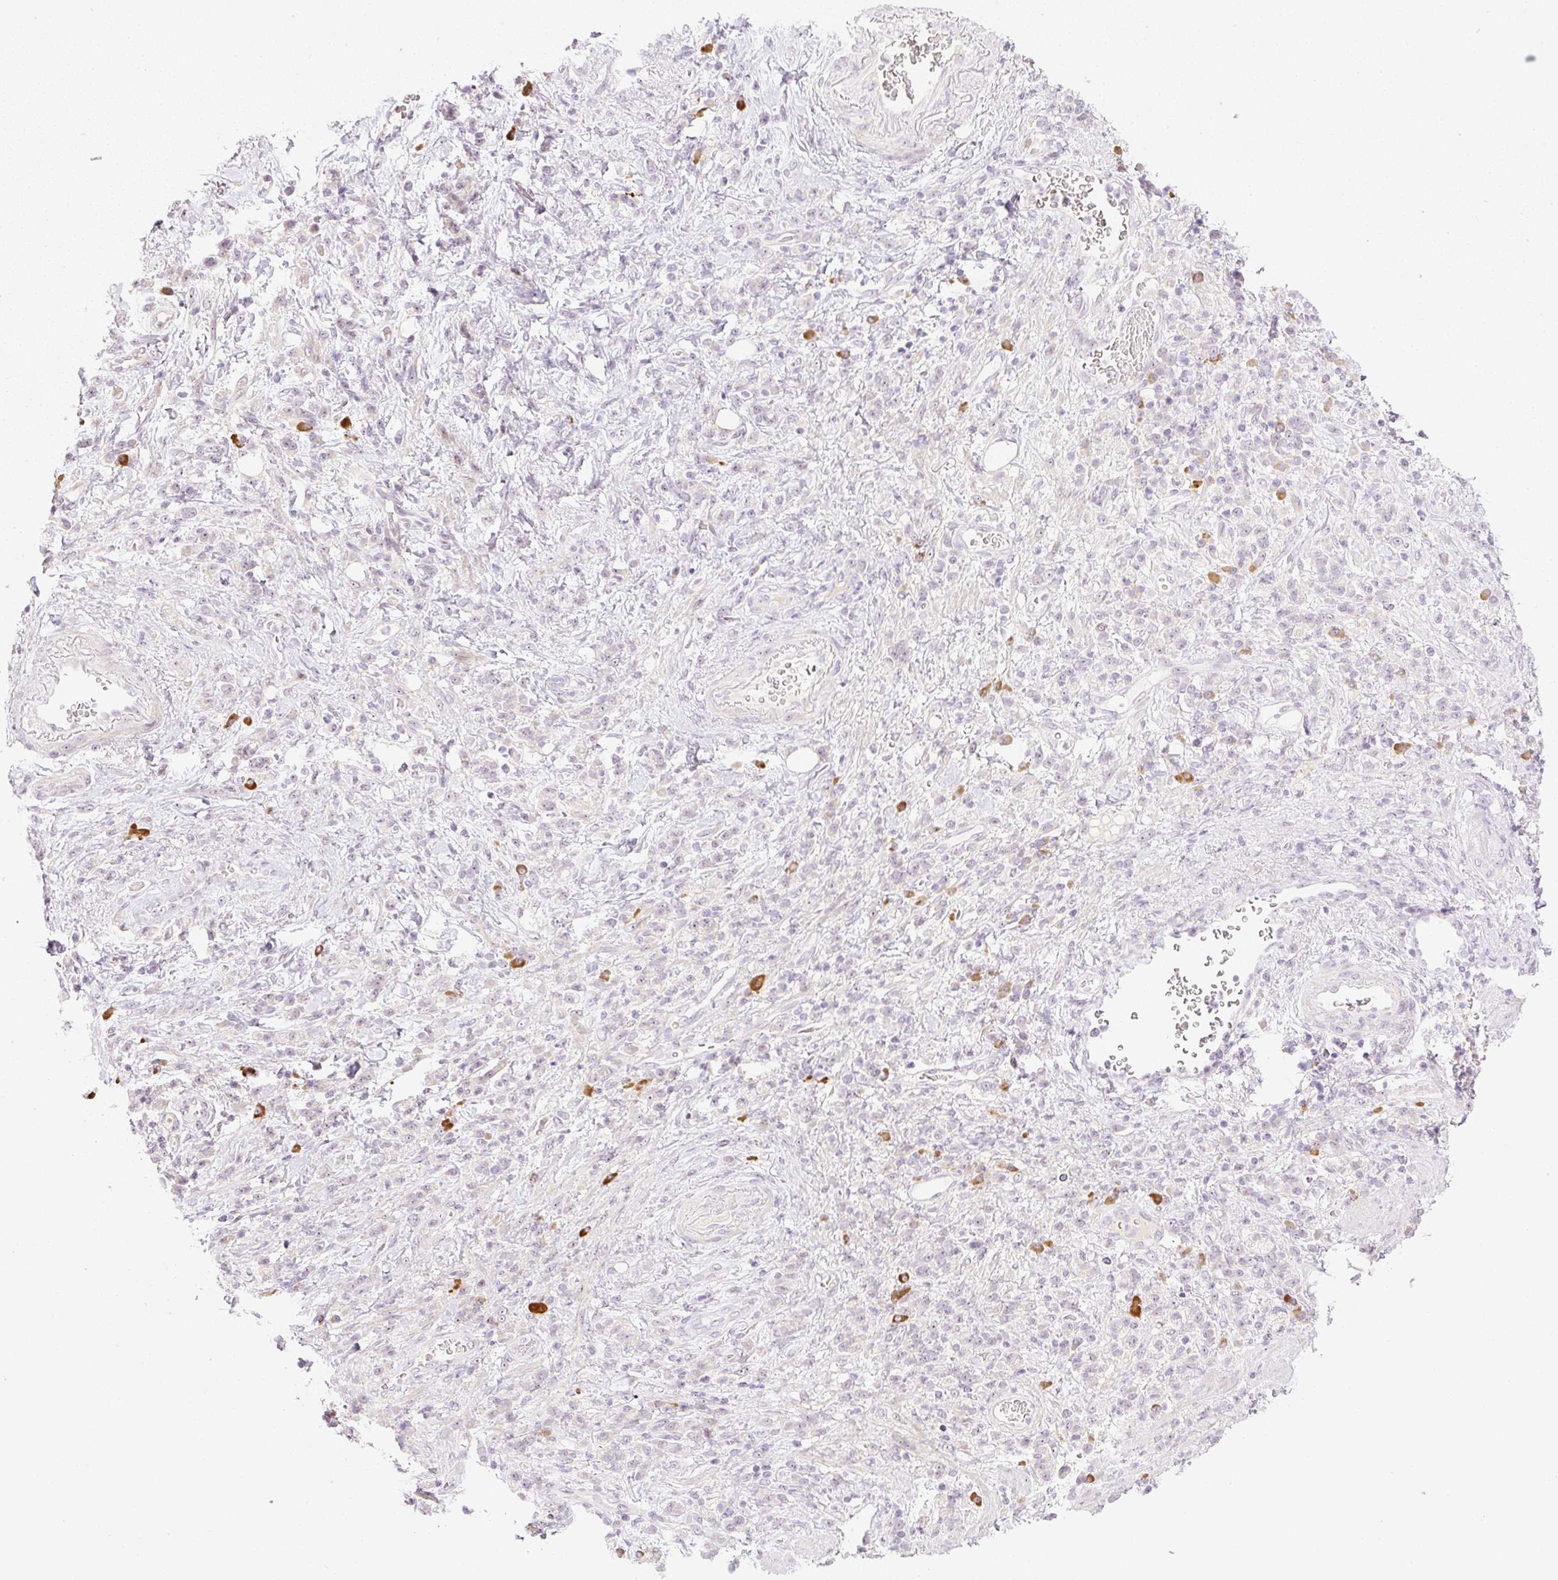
{"staining": {"intensity": "weak", "quantity": "<25%", "location": "nuclear"}, "tissue": "stomach cancer", "cell_type": "Tumor cells", "image_type": "cancer", "snomed": [{"axis": "morphology", "description": "Adenocarcinoma, NOS"}, {"axis": "topography", "description": "Stomach"}], "caption": "The micrograph shows no significant positivity in tumor cells of stomach adenocarcinoma.", "gene": "AAR2", "patient": {"sex": "male", "age": 77}}